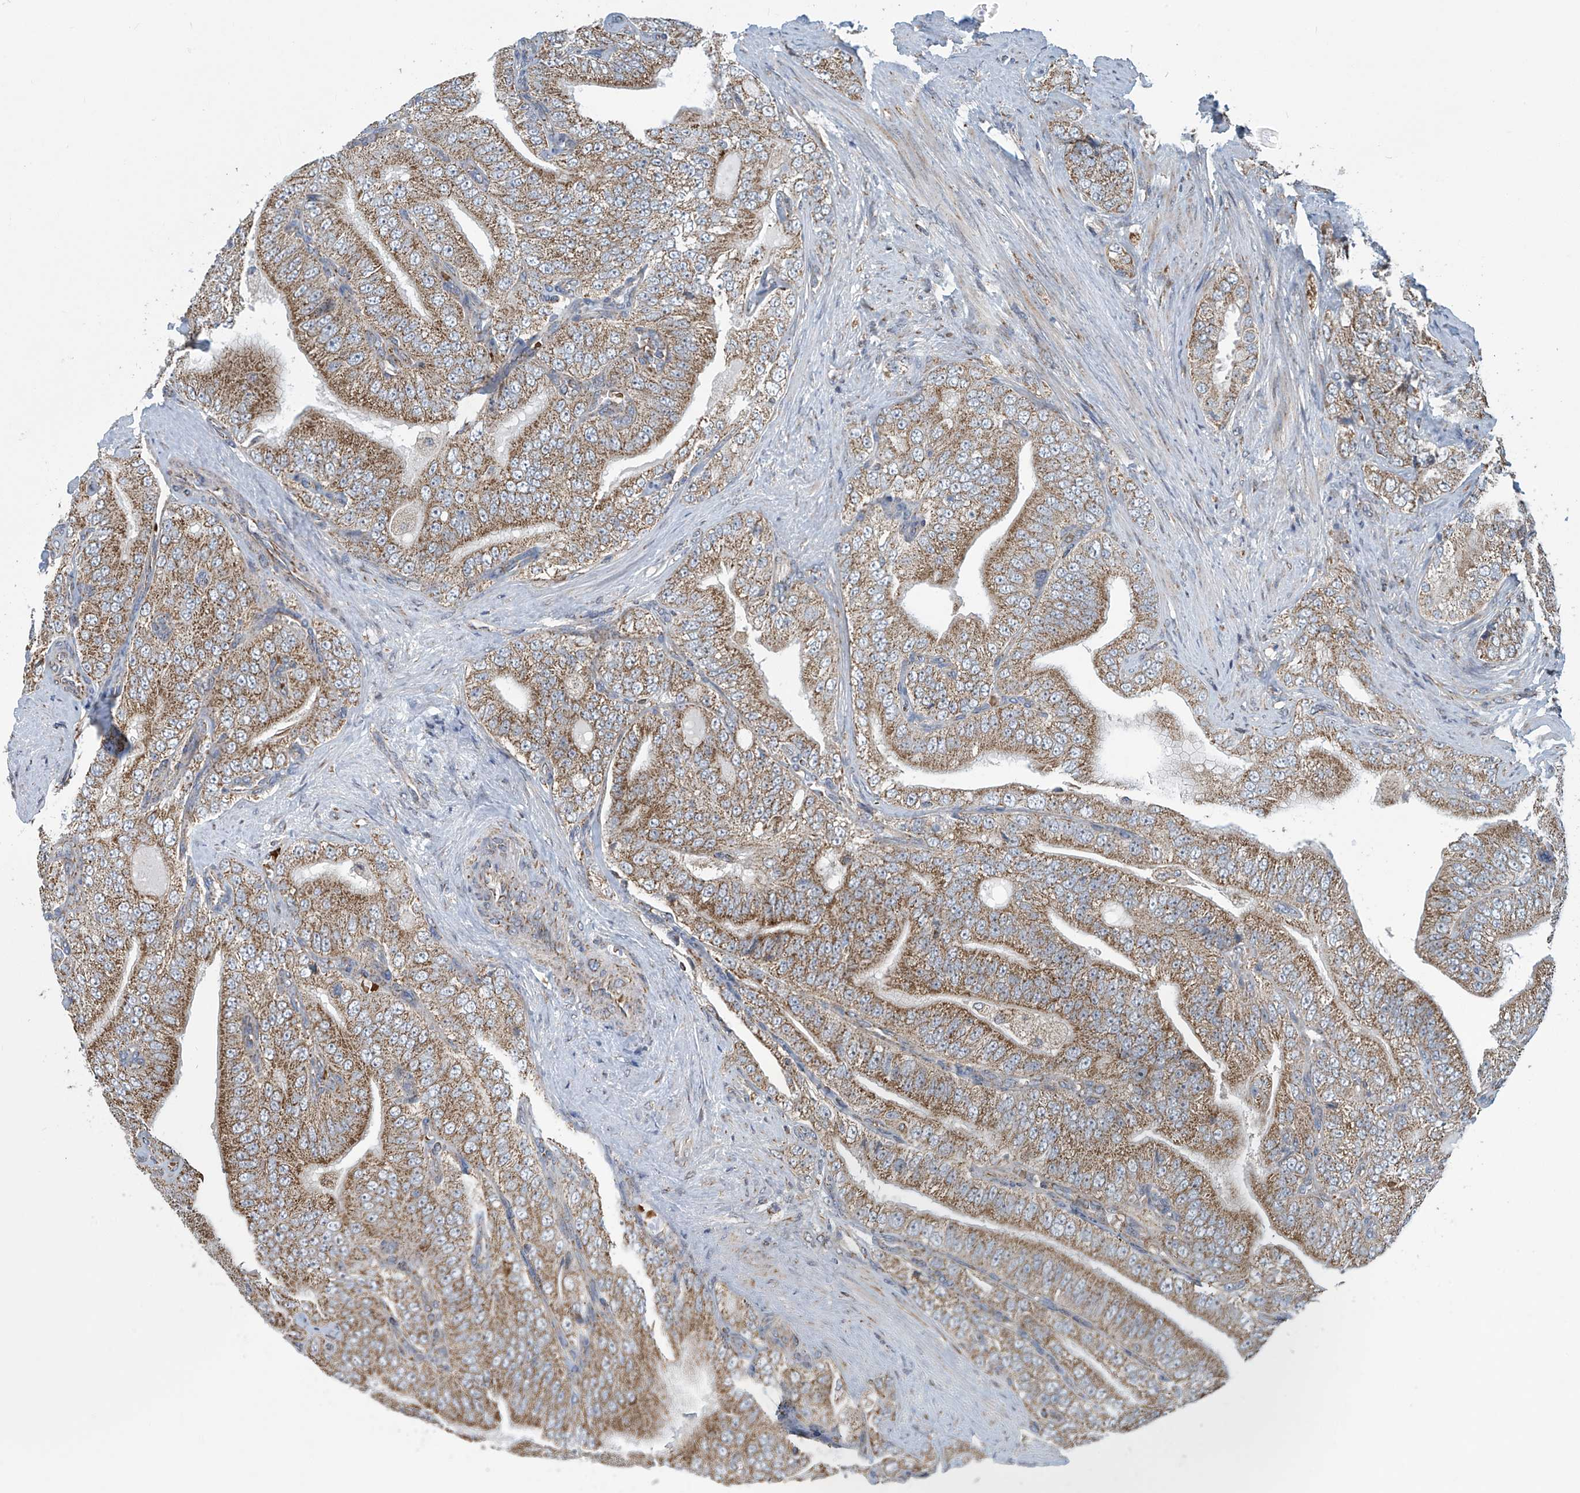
{"staining": {"intensity": "moderate", "quantity": ">75%", "location": "cytoplasmic/membranous"}, "tissue": "prostate cancer", "cell_type": "Tumor cells", "image_type": "cancer", "snomed": [{"axis": "morphology", "description": "Adenocarcinoma, High grade"}, {"axis": "topography", "description": "Prostate"}], "caption": "The photomicrograph demonstrates staining of prostate cancer (adenocarcinoma (high-grade)), revealing moderate cytoplasmic/membranous protein expression (brown color) within tumor cells.", "gene": "COMMD1", "patient": {"sex": "male", "age": 58}}